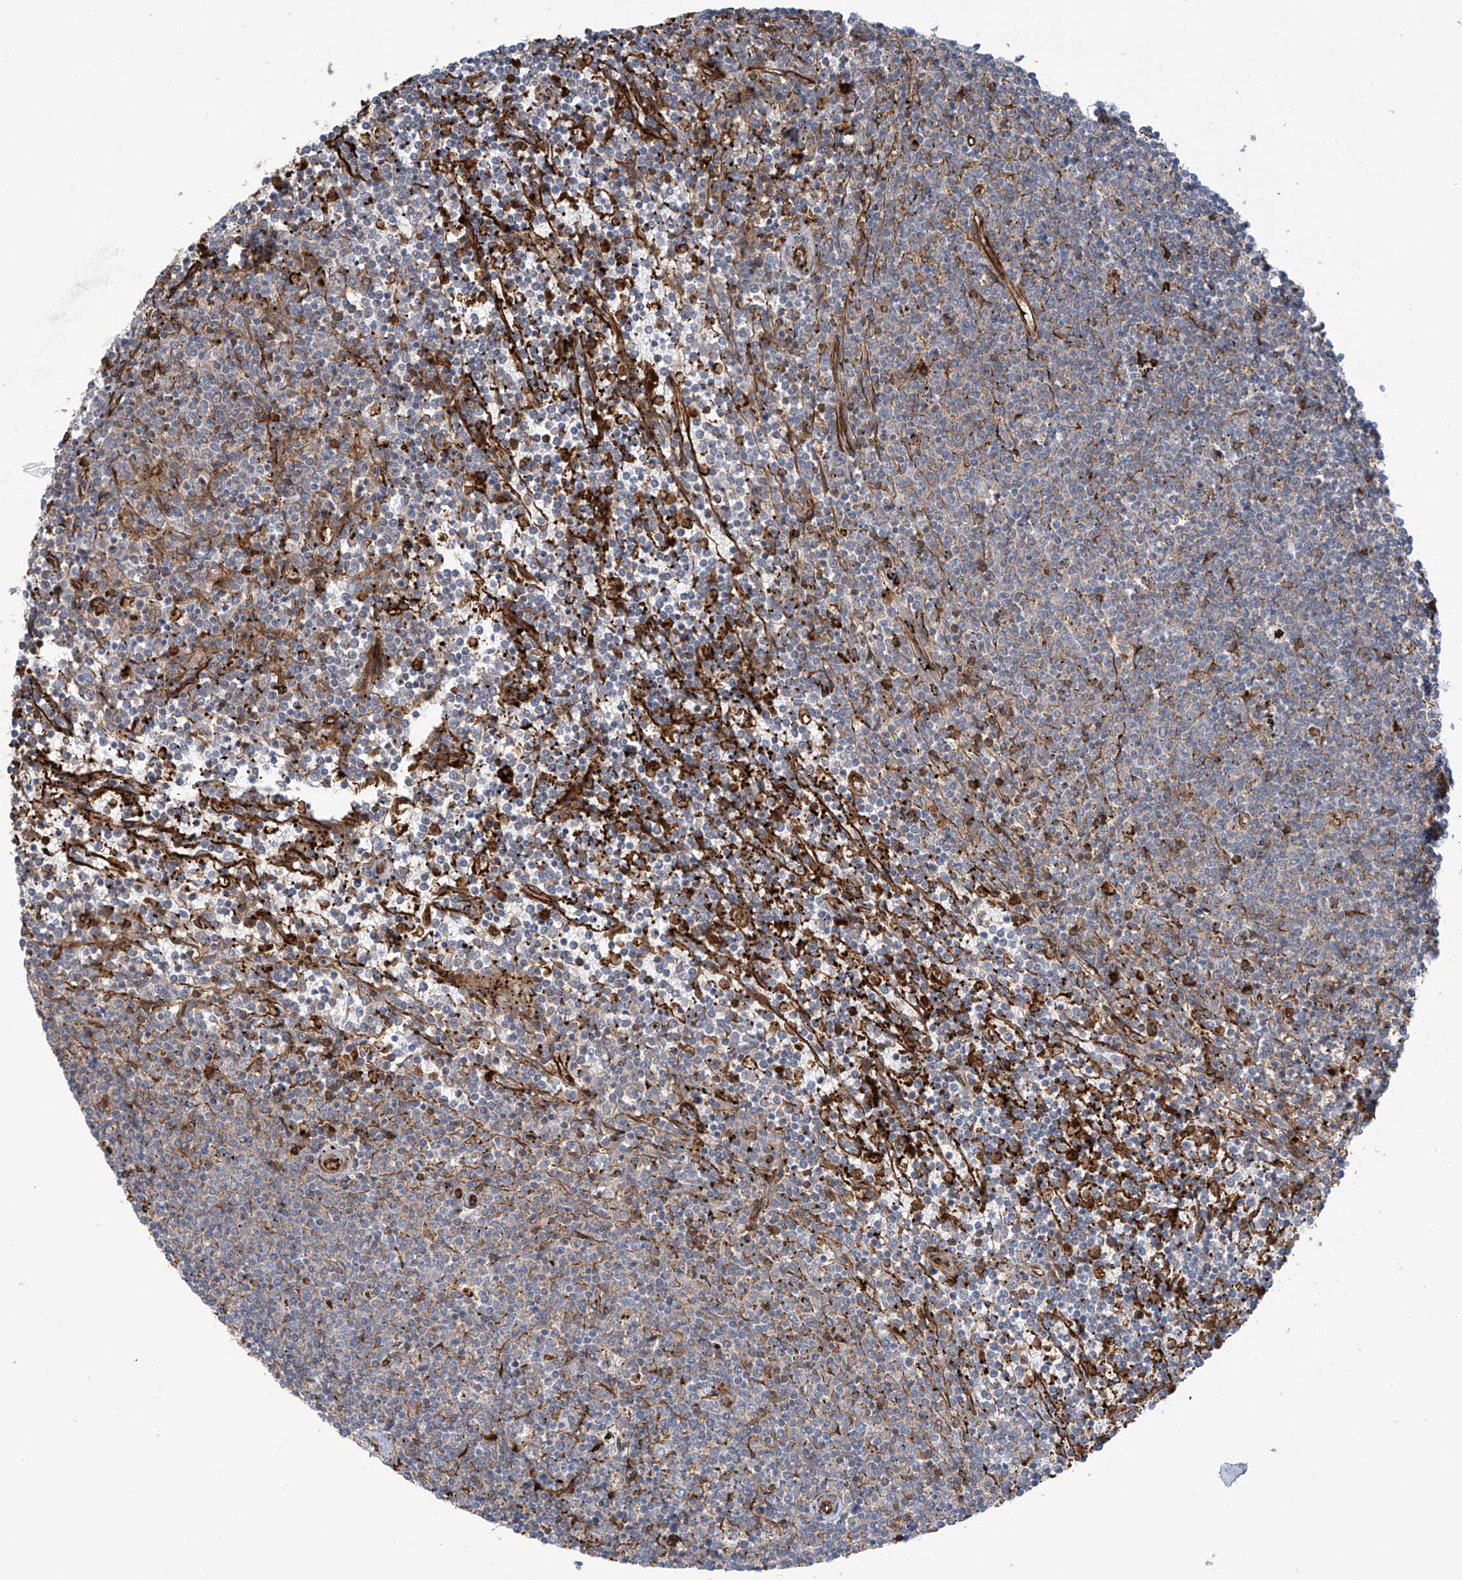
{"staining": {"intensity": "moderate", "quantity": "<25%", "location": "cytoplasmic/membranous"}, "tissue": "lymphoma", "cell_type": "Tumor cells", "image_type": "cancer", "snomed": [{"axis": "morphology", "description": "Malignant lymphoma, non-Hodgkin's type, Low grade"}, {"axis": "topography", "description": "Spleen"}], "caption": "This histopathology image displays immunohistochemistry (IHC) staining of lymphoma, with low moderate cytoplasmic/membranous staining in about <25% of tumor cells.", "gene": "SLC9A2", "patient": {"sex": "female", "age": 50}}